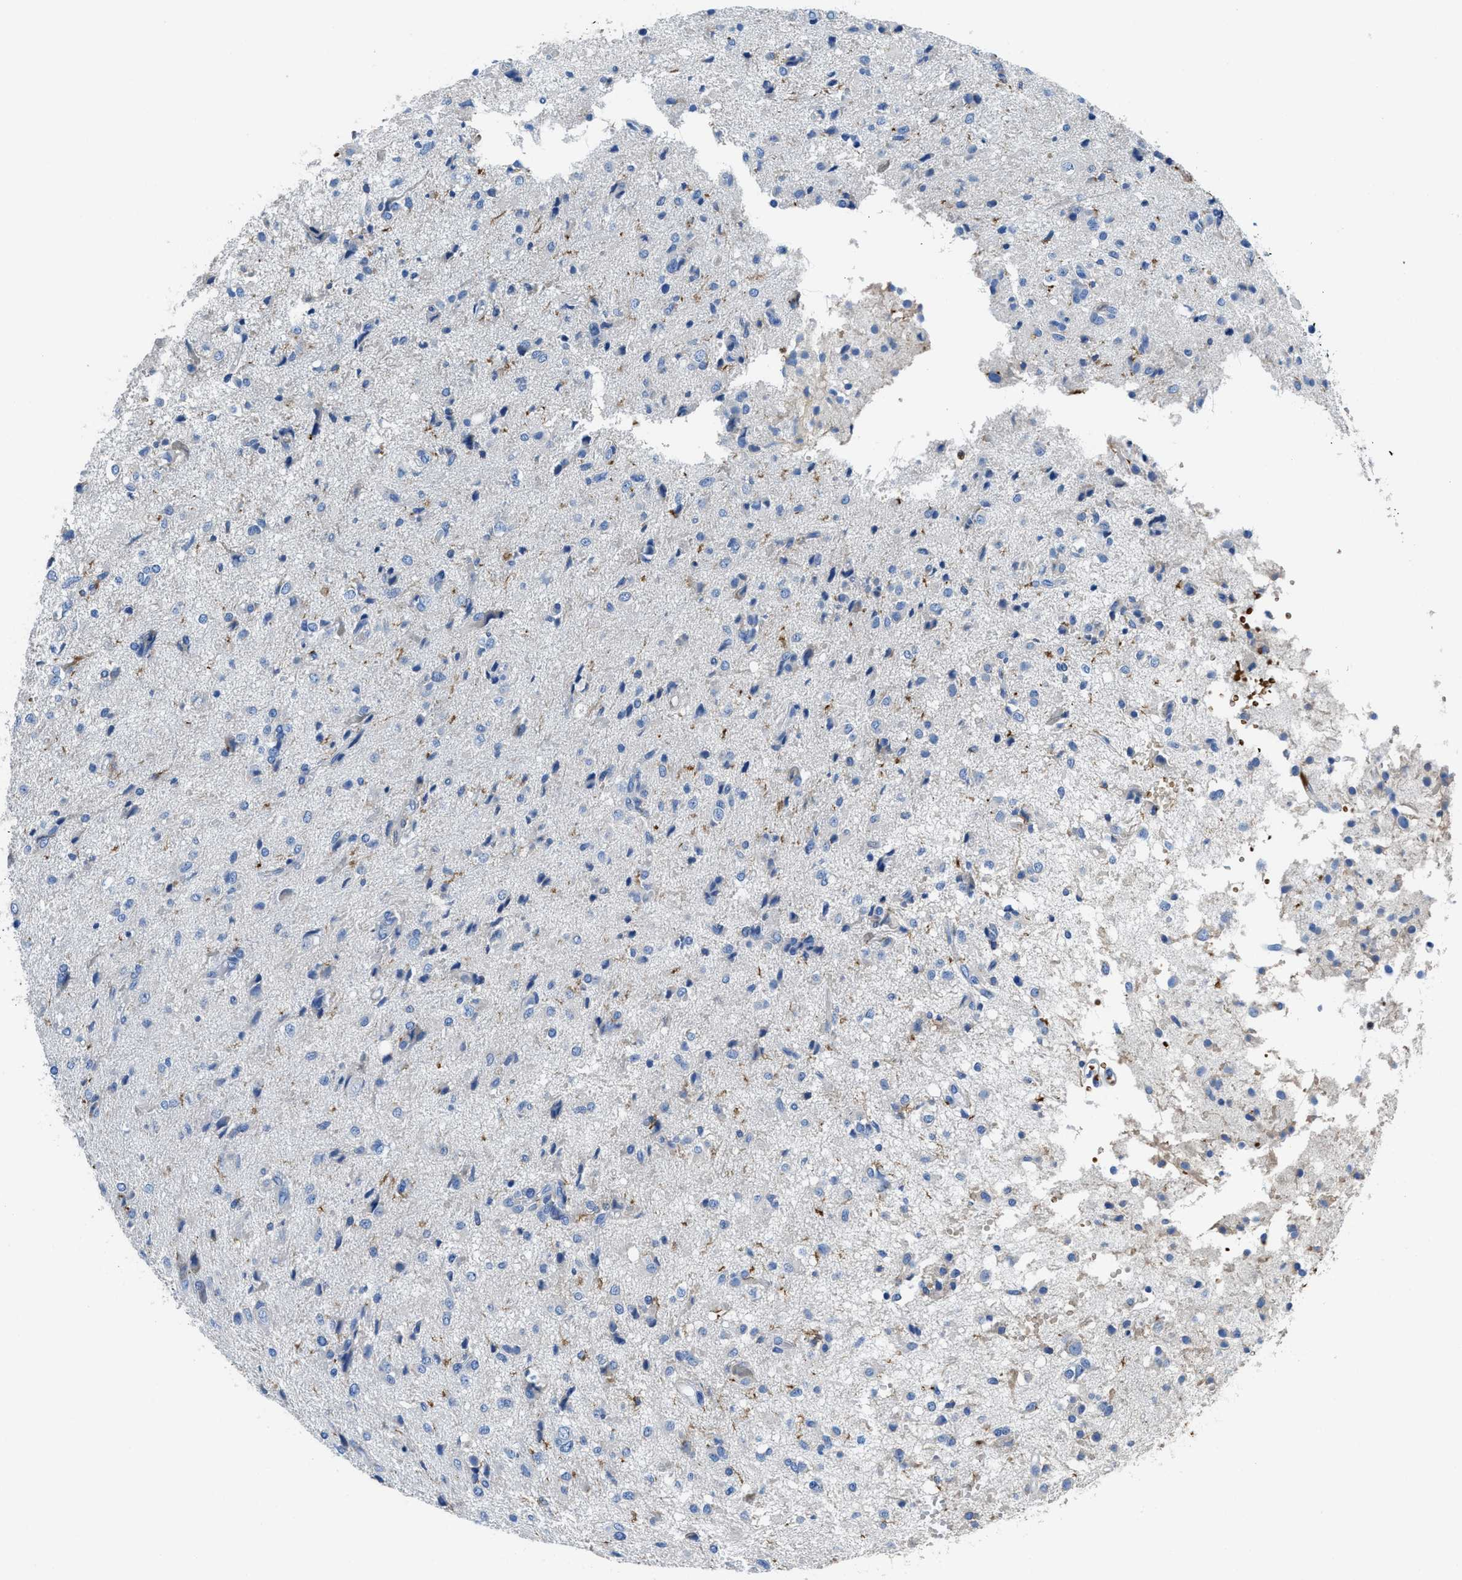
{"staining": {"intensity": "negative", "quantity": "none", "location": "none"}, "tissue": "glioma", "cell_type": "Tumor cells", "image_type": "cancer", "snomed": [{"axis": "morphology", "description": "Glioma, malignant, High grade"}, {"axis": "topography", "description": "Brain"}], "caption": "A high-resolution micrograph shows IHC staining of glioma, which exhibits no significant expression in tumor cells.", "gene": "NEB", "patient": {"sex": "female", "age": 59}}